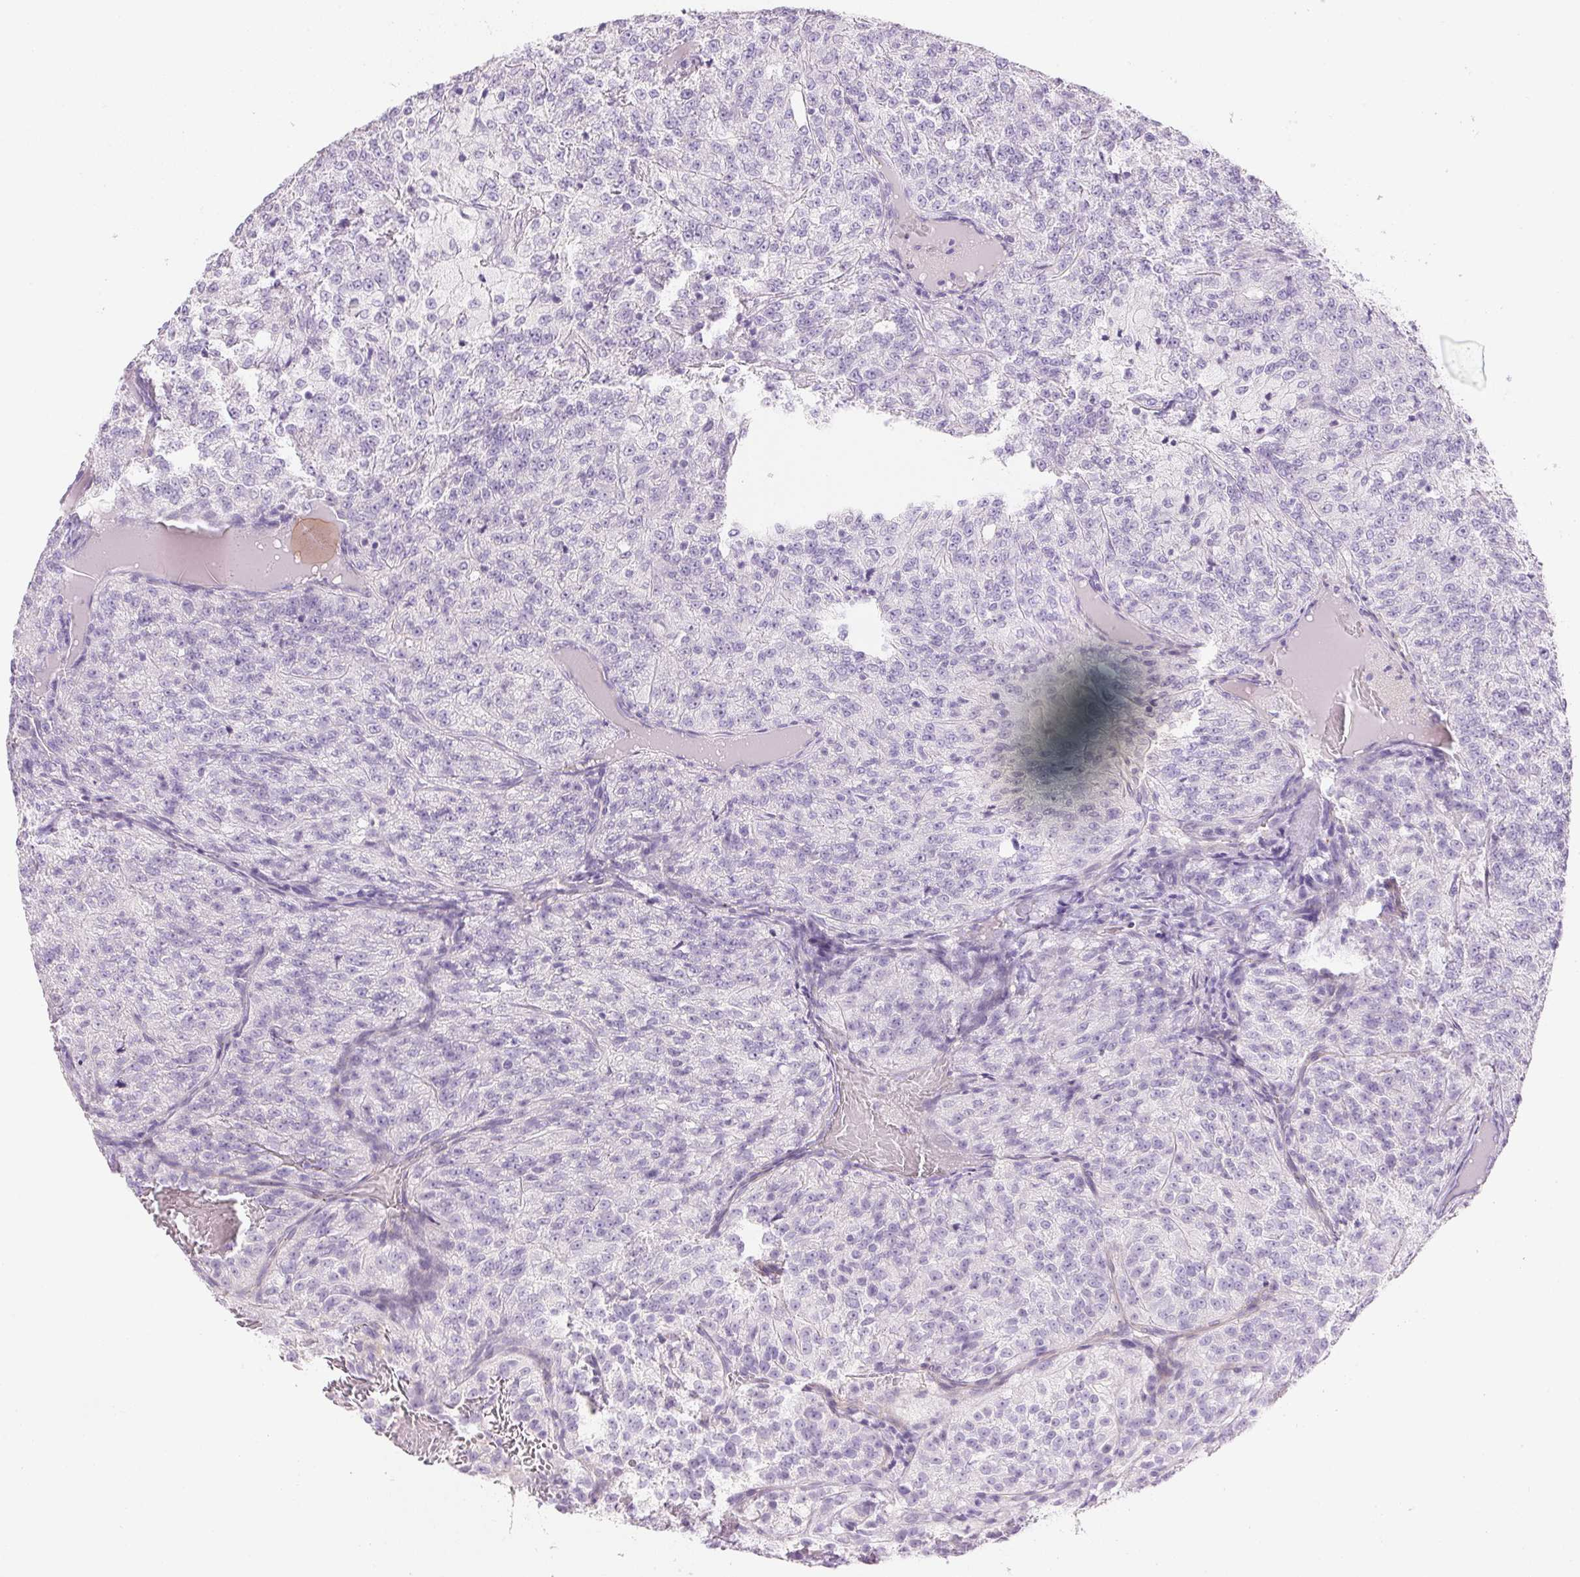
{"staining": {"intensity": "negative", "quantity": "none", "location": "none"}, "tissue": "renal cancer", "cell_type": "Tumor cells", "image_type": "cancer", "snomed": [{"axis": "morphology", "description": "Adenocarcinoma, NOS"}, {"axis": "topography", "description": "Kidney"}], "caption": "Renal adenocarcinoma stained for a protein using IHC displays no expression tumor cells.", "gene": "KCNE2", "patient": {"sex": "female", "age": 63}}